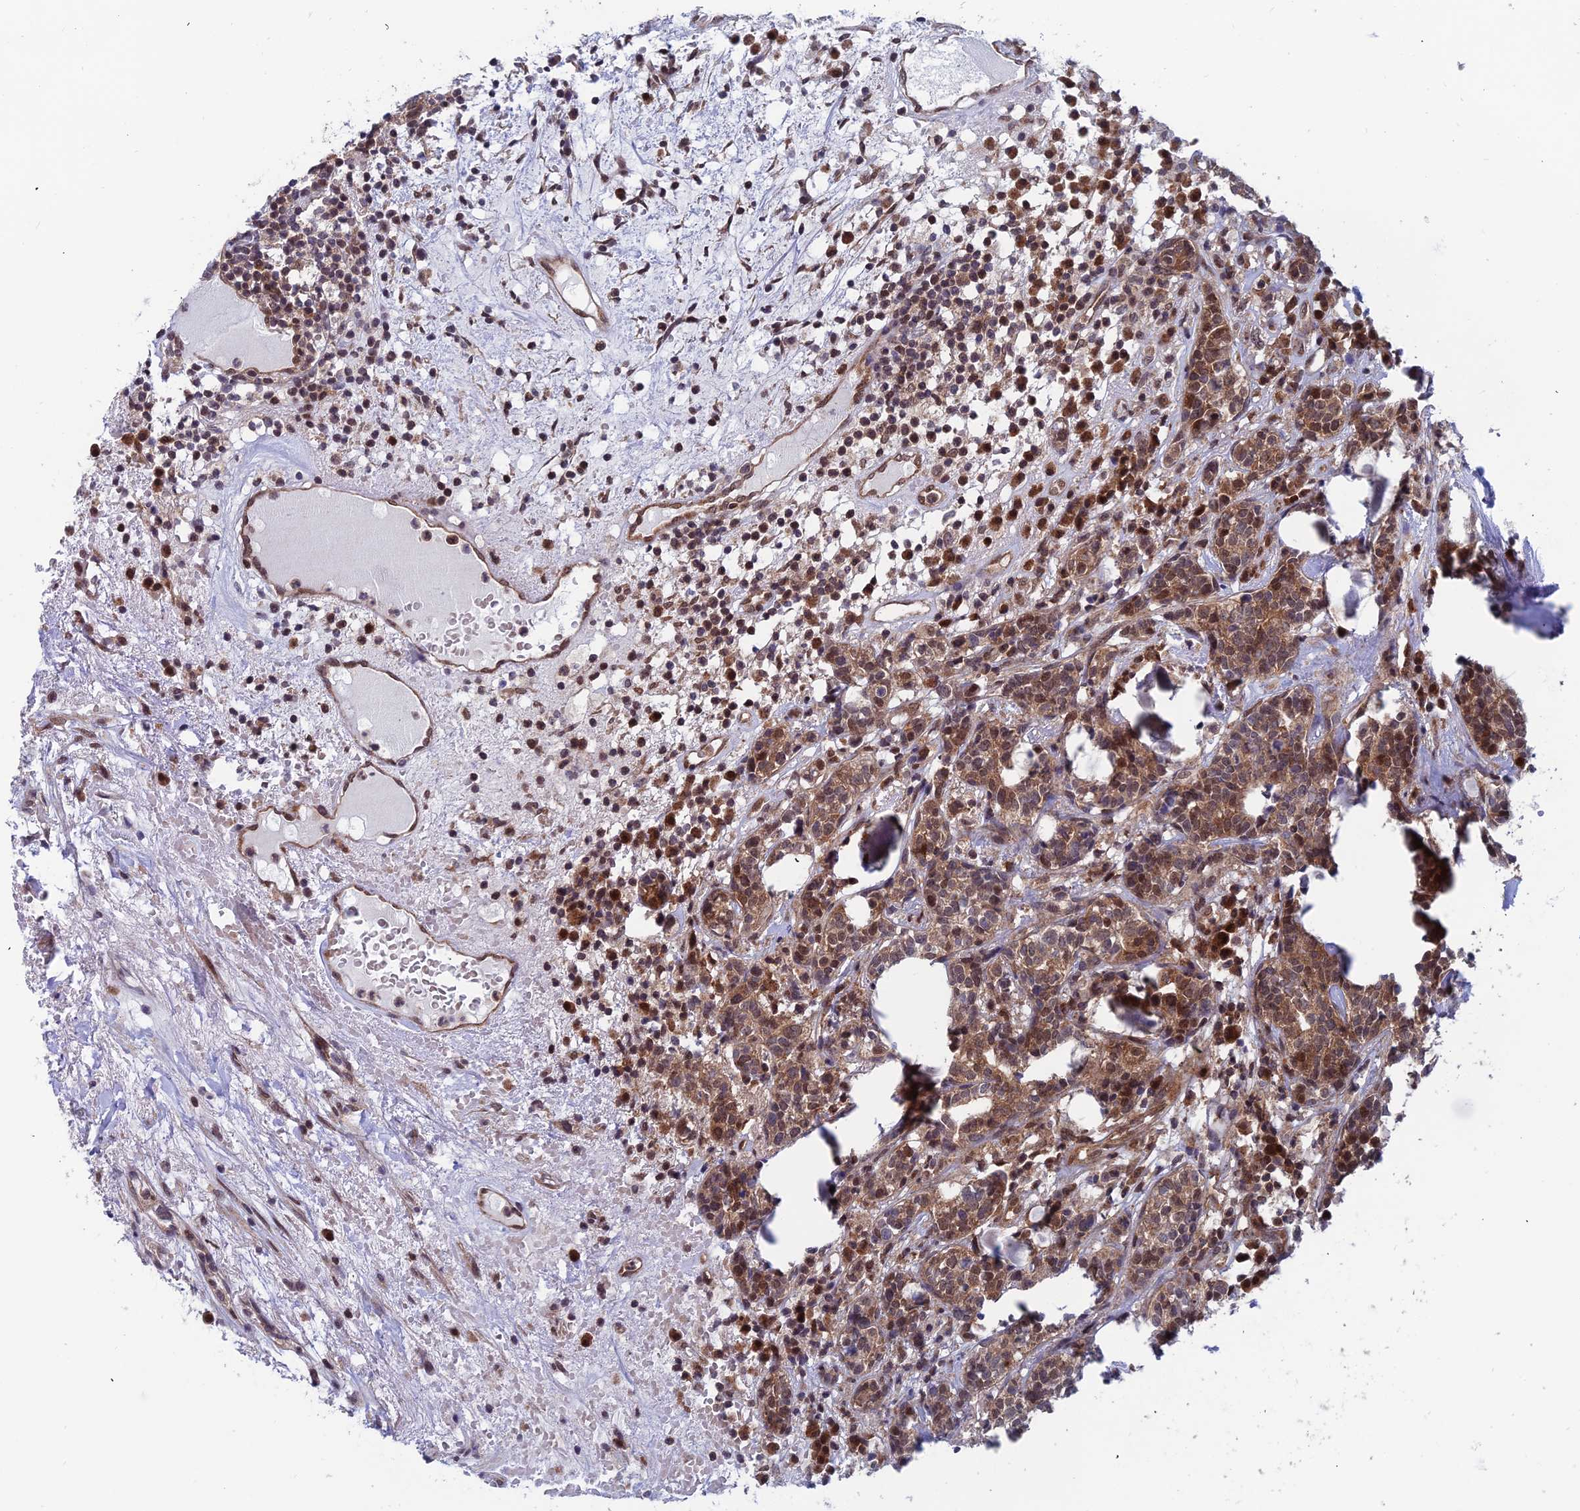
{"staining": {"intensity": "moderate", "quantity": ">75%", "location": "cytoplasmic/membranous,nuclear"}, "tissue": "head and neck cancer", "cell_type": "Tumor cells", "image_type": "cancer", "snomed": [{"axis": "morphology", "description": "Adenocarcinoma, NOS"}, {"axis": "topography", "description": "Salivary gland"}, {"axis": "topography", "description": "Head-Neck"}], "caption": "Protein staining displays moderate cytoplasmic/membranous and nuclear expression in approximately >75% of tumor cells in head and neck cancer.", "gene": "IGBP1", "patient": {"sex": "female", "age": 65}}